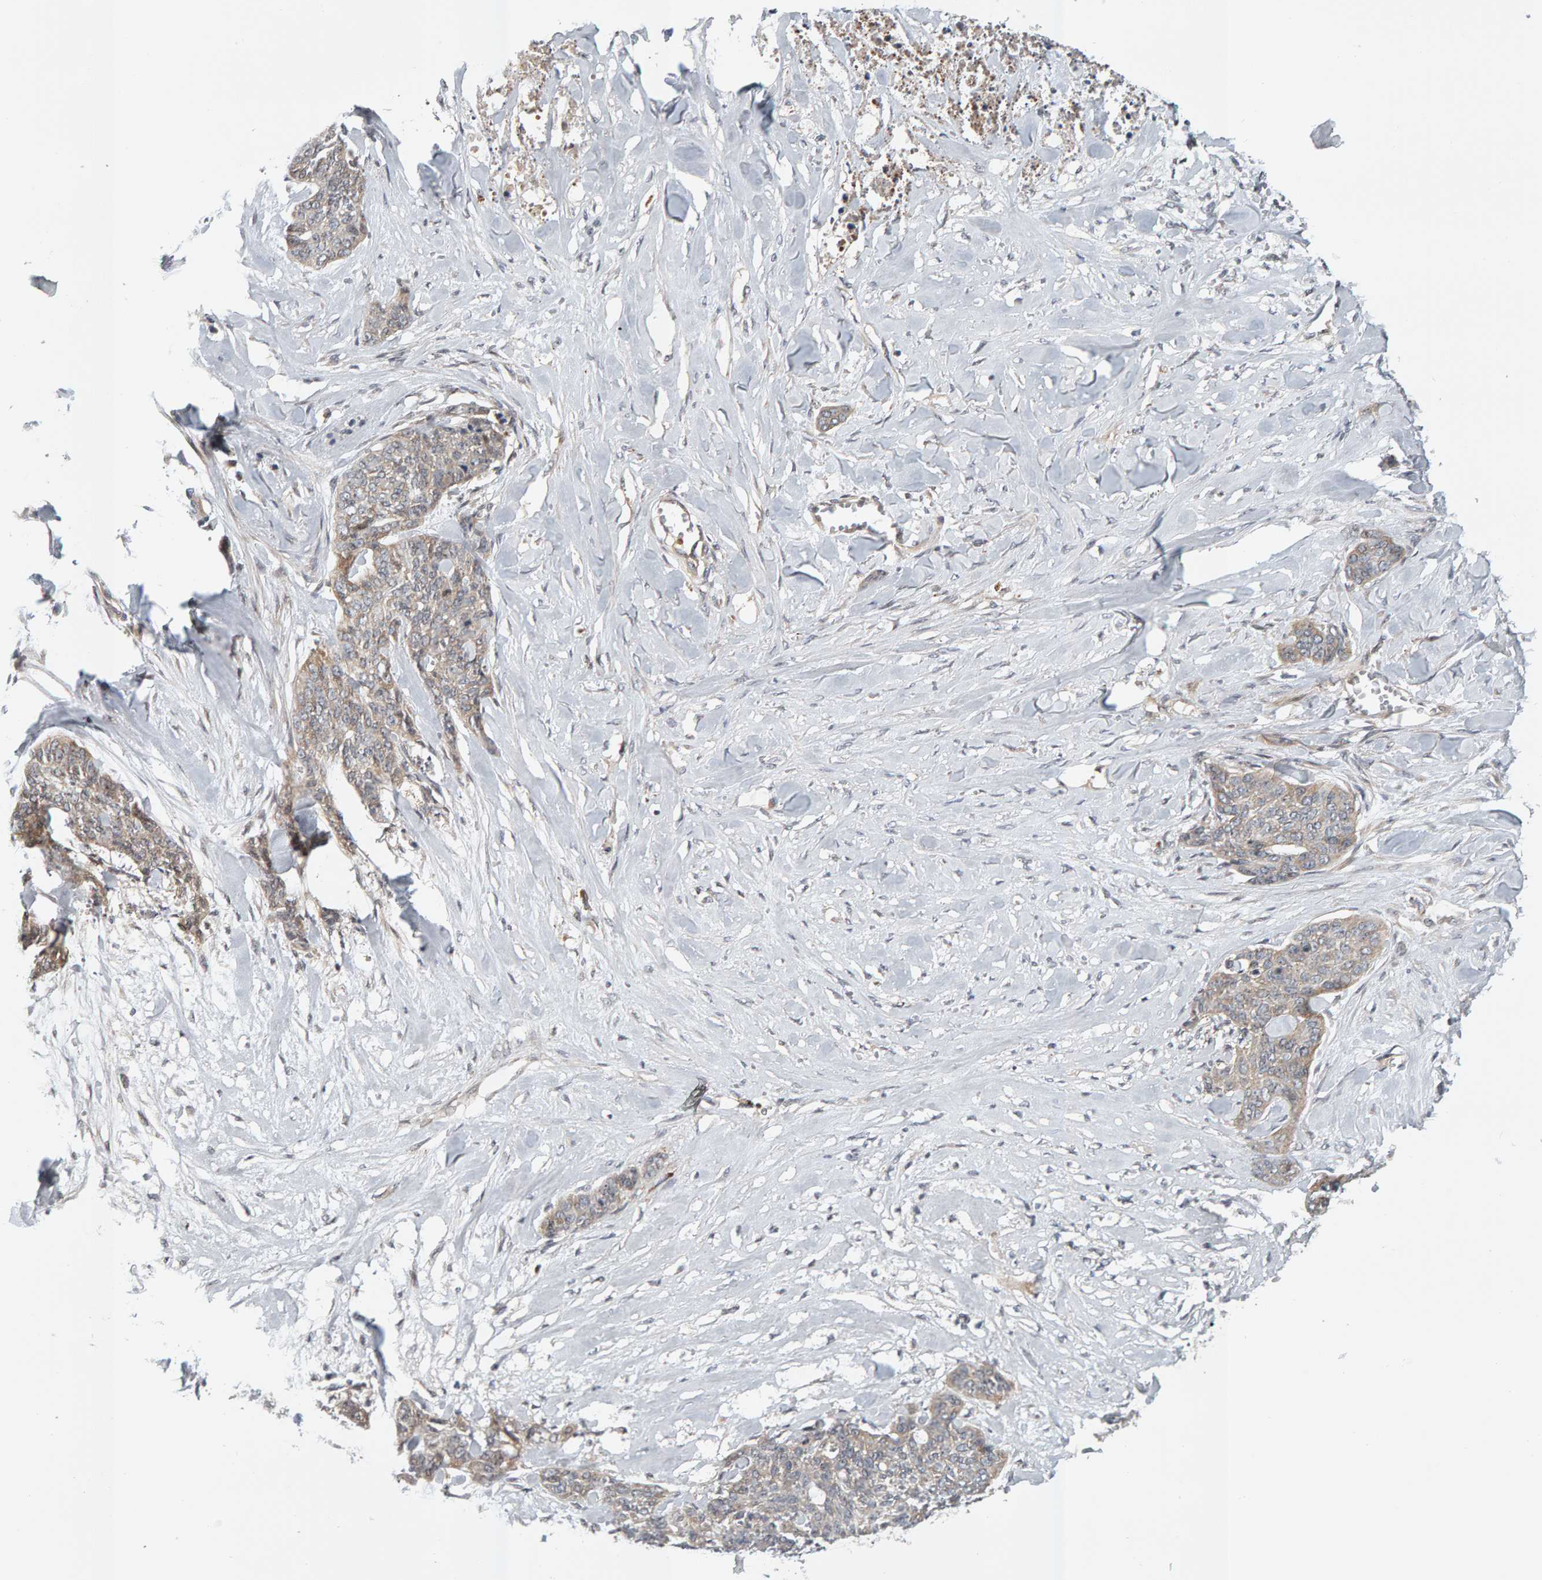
{"staining": {"intensity": "moderate", "quantity": "25%-75%", "location": "cytoplasmic/membranous"}, "tissue": "skin cancer", "cell_type": "Tumor cells", "image_type": "cancer", "snomed": [{"axis": "morphology", "description": "Basal cell carcinoma"}, {"axis": "topography", "description": "Skin"}], "caption": "Moderate cytoplasmic/membranous positivity is identified in approximately 25%-75% of tumor cells in skin cancer.", "gene": "ZNF160", "patient": {"sex": "female", "age": 64}}